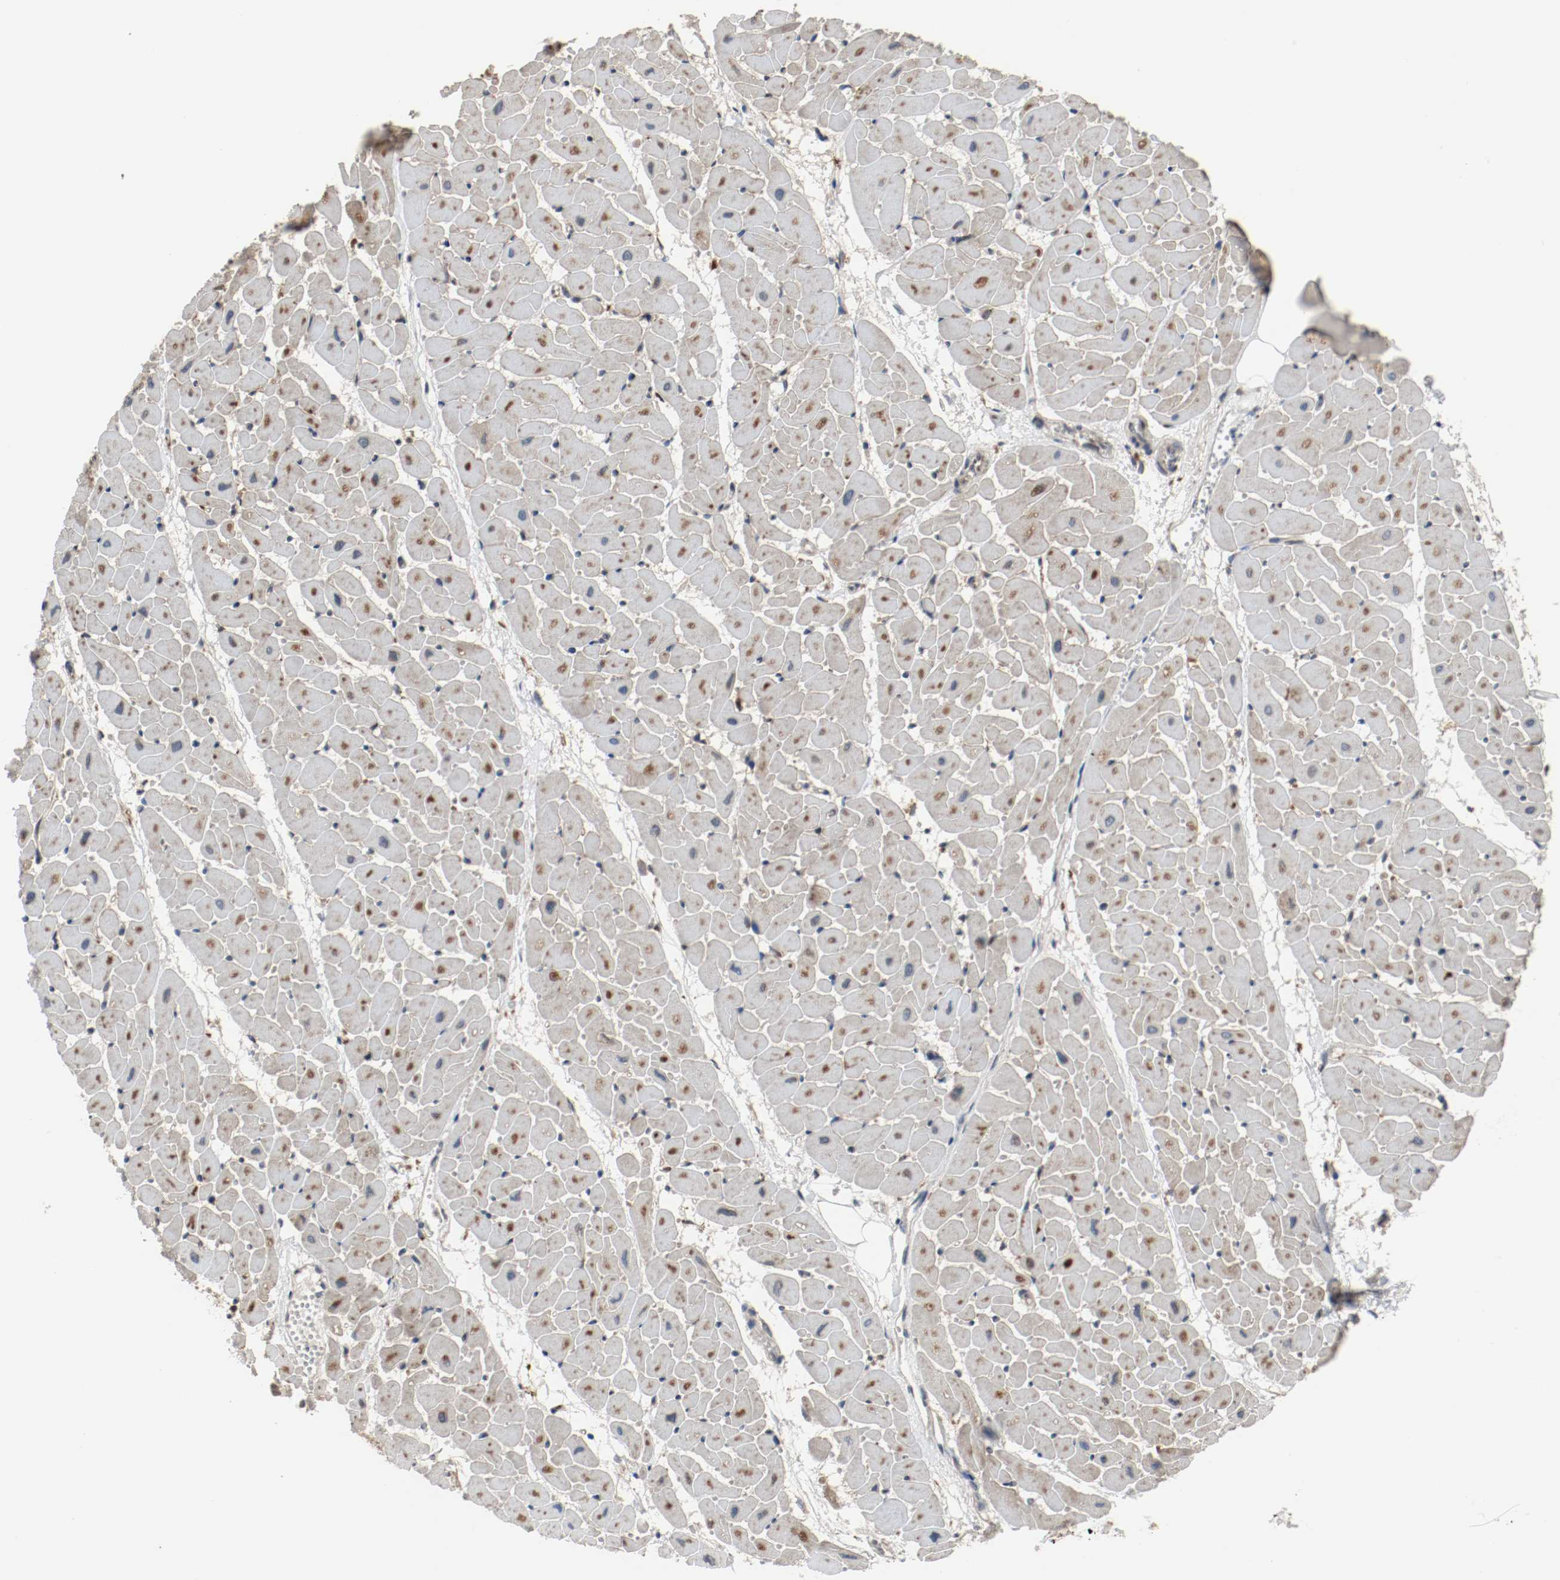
{"staining": {"intensity": "moderate", "quantity": ">75%", "location": "cytoplasmic/membranous"}, "tissue": "heart muscle", "cell_type": "Cardiomyocytes", "image_type": "normal", "snomed": [{"axis": "morphology", "description": "Normal tissue, NOS"}, {"axis": "topography", "description": "Heart"}], "caption": "Immunohistochemistry (IHC) micrograph of unremarkable heart muscle: heart muscle stained using immunohistochemistry shows medium levels of moderate protein expression localized specifically in the cytoplasmic/membranous of cardiomyocytes, appearing as a cytoplasmic/membranous brown color.", "gene": "LAMP2", "patient": {"sex": "female", "age": 19}}